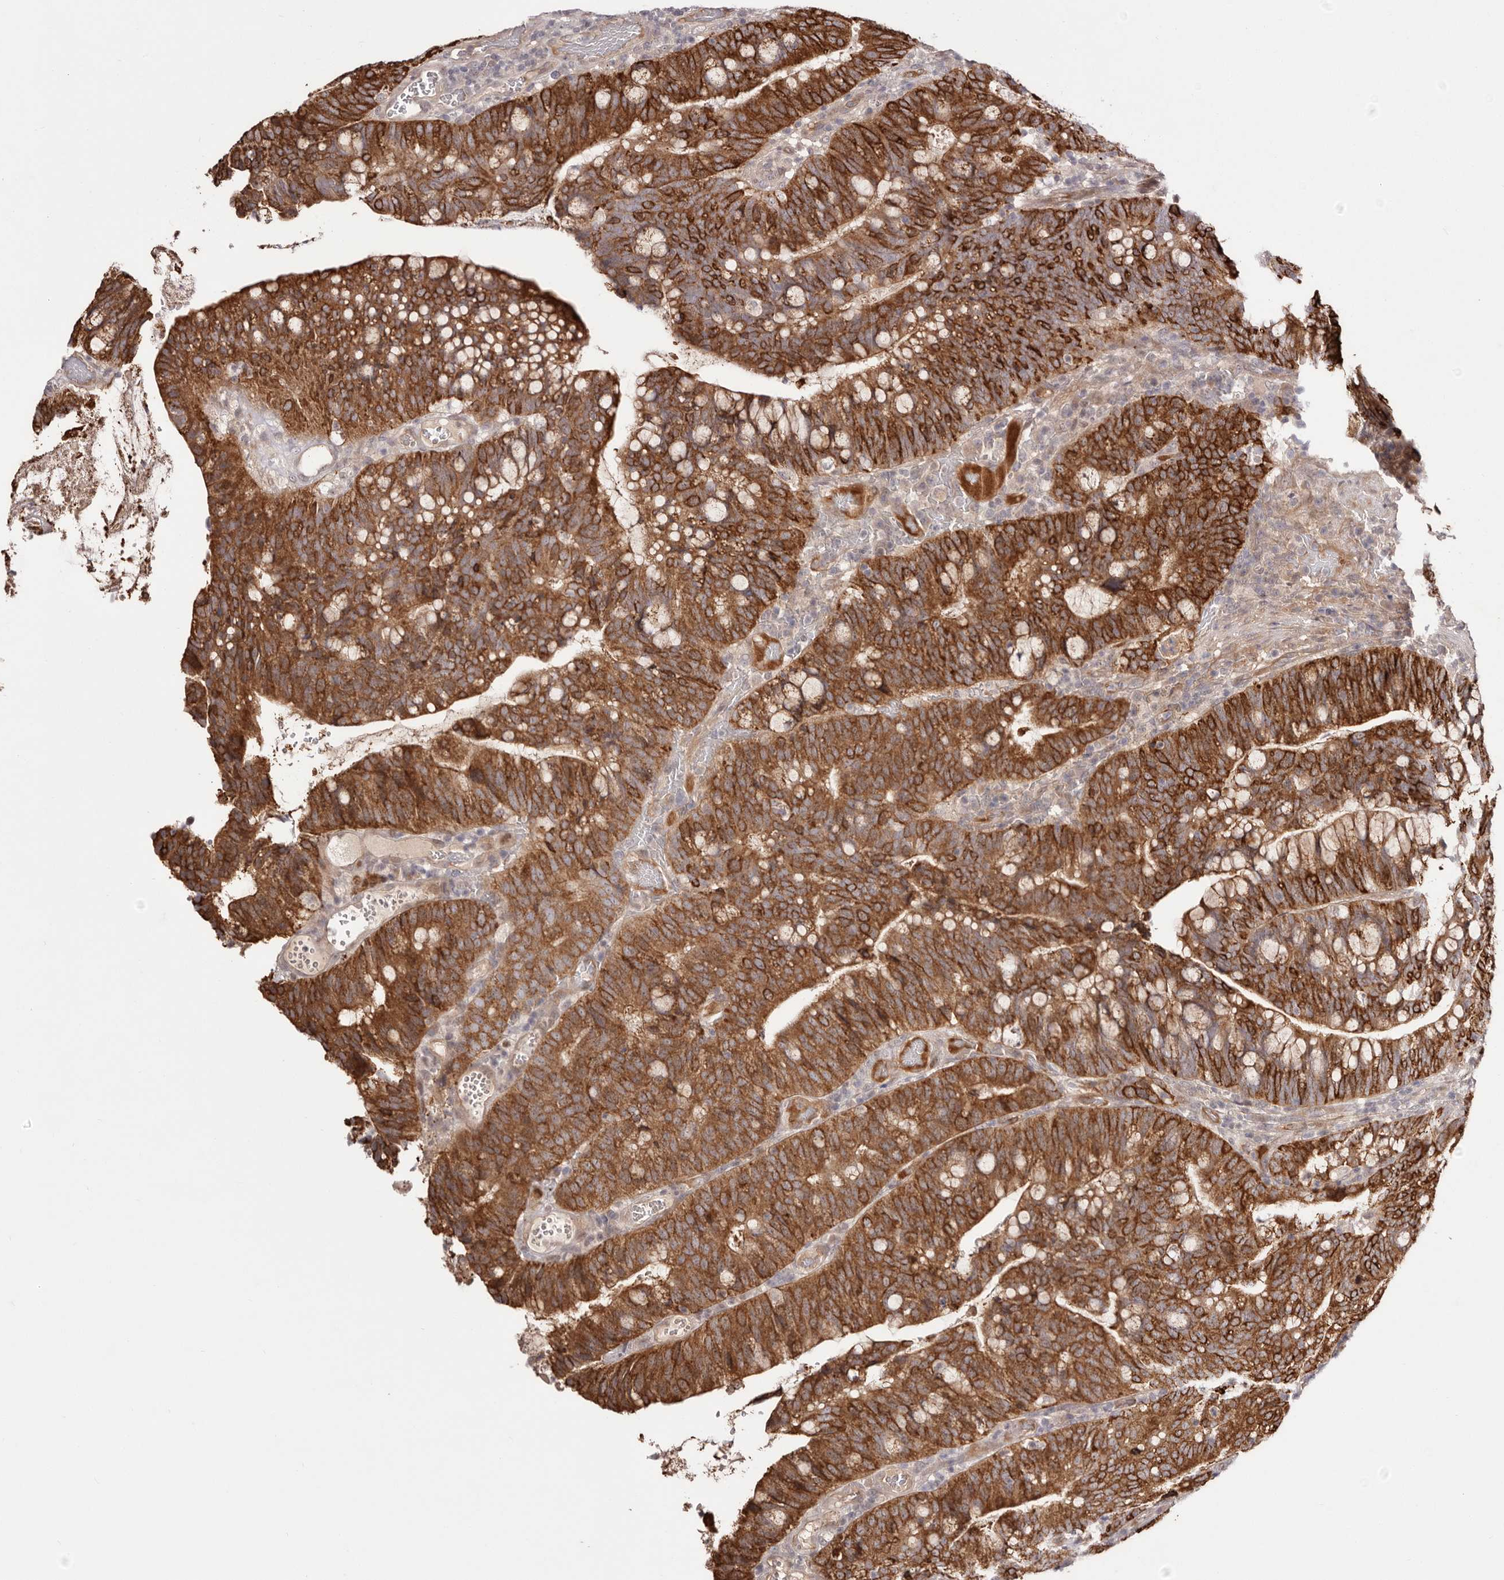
{"staining": {"intensity": "strong", "quantity": ">75%", "location": "cytoplasmic/membranous"}, "tissue": "colorectal cancer", "cell_type": "Tumor cells", "image_type": "cancer", "snomed": [{"axis": "morphology", "description": "Adenocarcinoma, NOS"}, {"axis": "topography", "description": "Colon"}], "caption": "DAB (3,3'-diaminobenzidine) immunohistochemical staining of colorectal adenocarcinoma exhibits strong cytoplasmic/membranous protein positivity in about >75% of tumor cells.", "gene": "EGR3", "patient": {"sex": "female", "age": 66}}